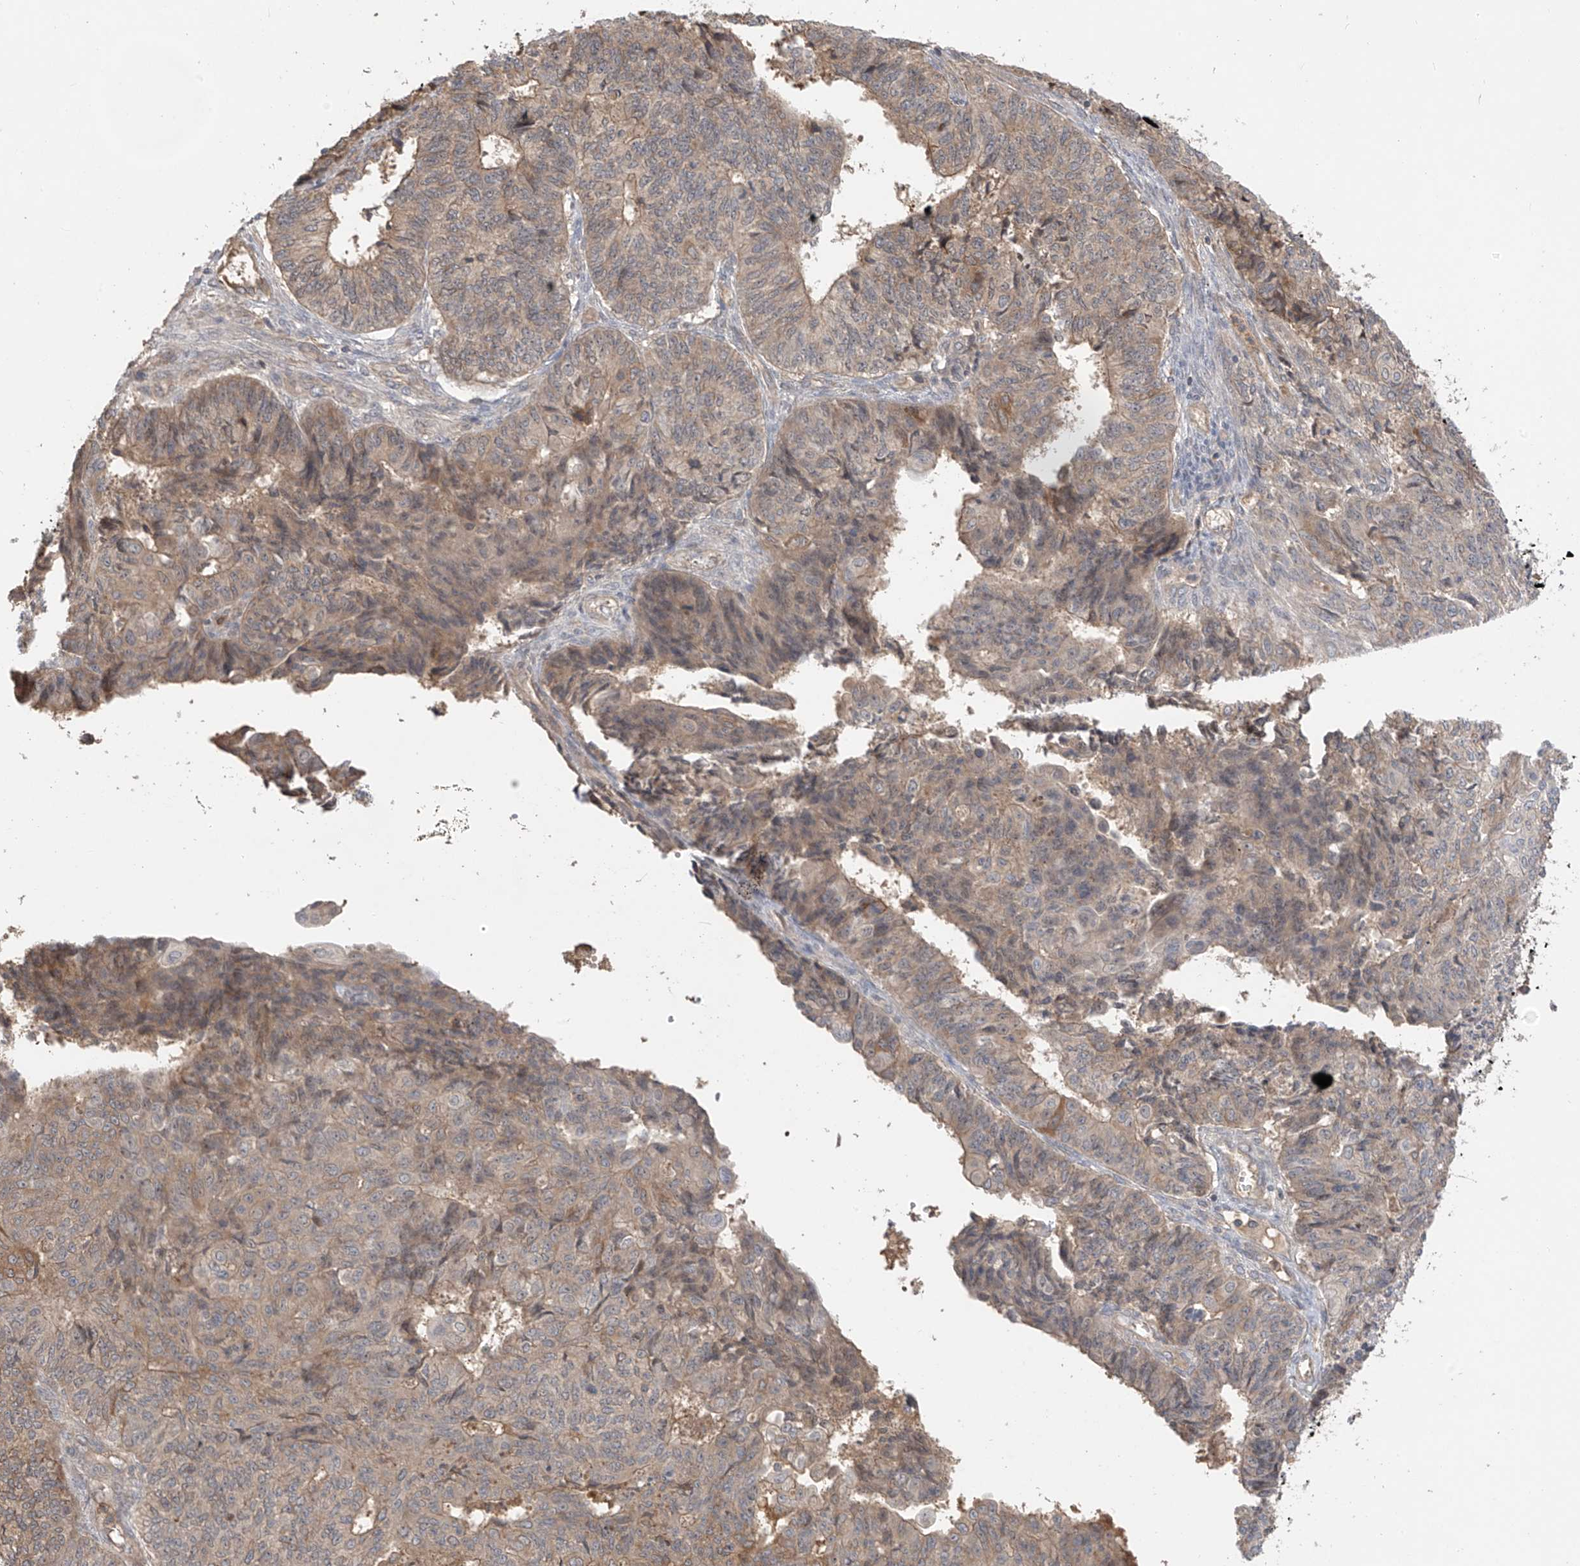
{"staining": {"intensity": "moderate", "quantity": ">75%", "location": "cytoplasmic/membranous"}, "tissue": "endometrial cancer", "cell_type": "Tumor cells", "image_type": "cancer", "snomed": [{"axis": "morphology", "description": "Adenocarcinoma, NOS"}, {"axis": "topography", "description": "Endometrium"}], "caption": "The immunohistochemical stain shows moderate cytoplasmic/membranous positivity in tumor cells of adenocarcinoma (endometrial) tissue. (Stains: DAB (3,3'-diaminobenzidine) in brown, nuclei in blue, Microscopy: brightfield microscopy at high magnification).", "gene": "CACNA2D4", "patient": {"sex": "female", "age": 32}}